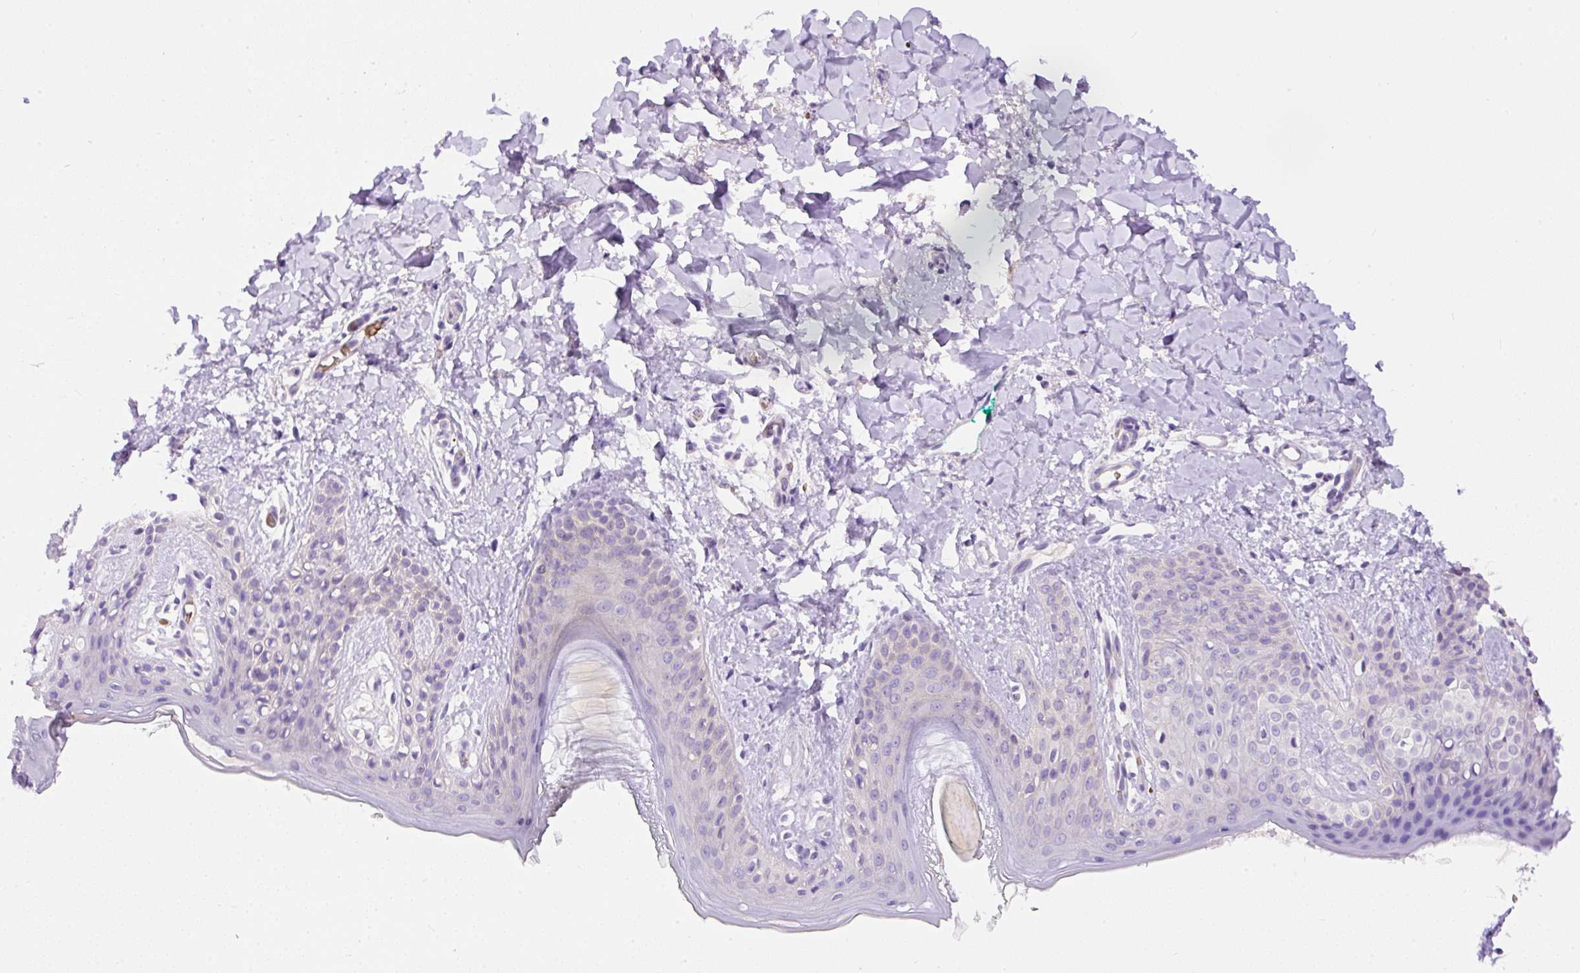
{"staining": {"intensity": "negative", "quantity": "none", "location": "none"}, "tissue": "skin", "cell_type": "Fibroblasts", "image_type": "normal", "snomed": [{"axis": "morphology", "description": "Normal tissue, NOS"}, {"axis": "topography", "description": "Skin"}], "caption": "A histopathology image of human skin is negative for staining in fibroblasts. The staining was performed using DAB to visualize the protein expression in brown, while the nuclei were stained in blue with hematoxylin (Magnification: 20x).", "gene": "LHFPL5", "patient": {"sex": "male", "age": 16}}